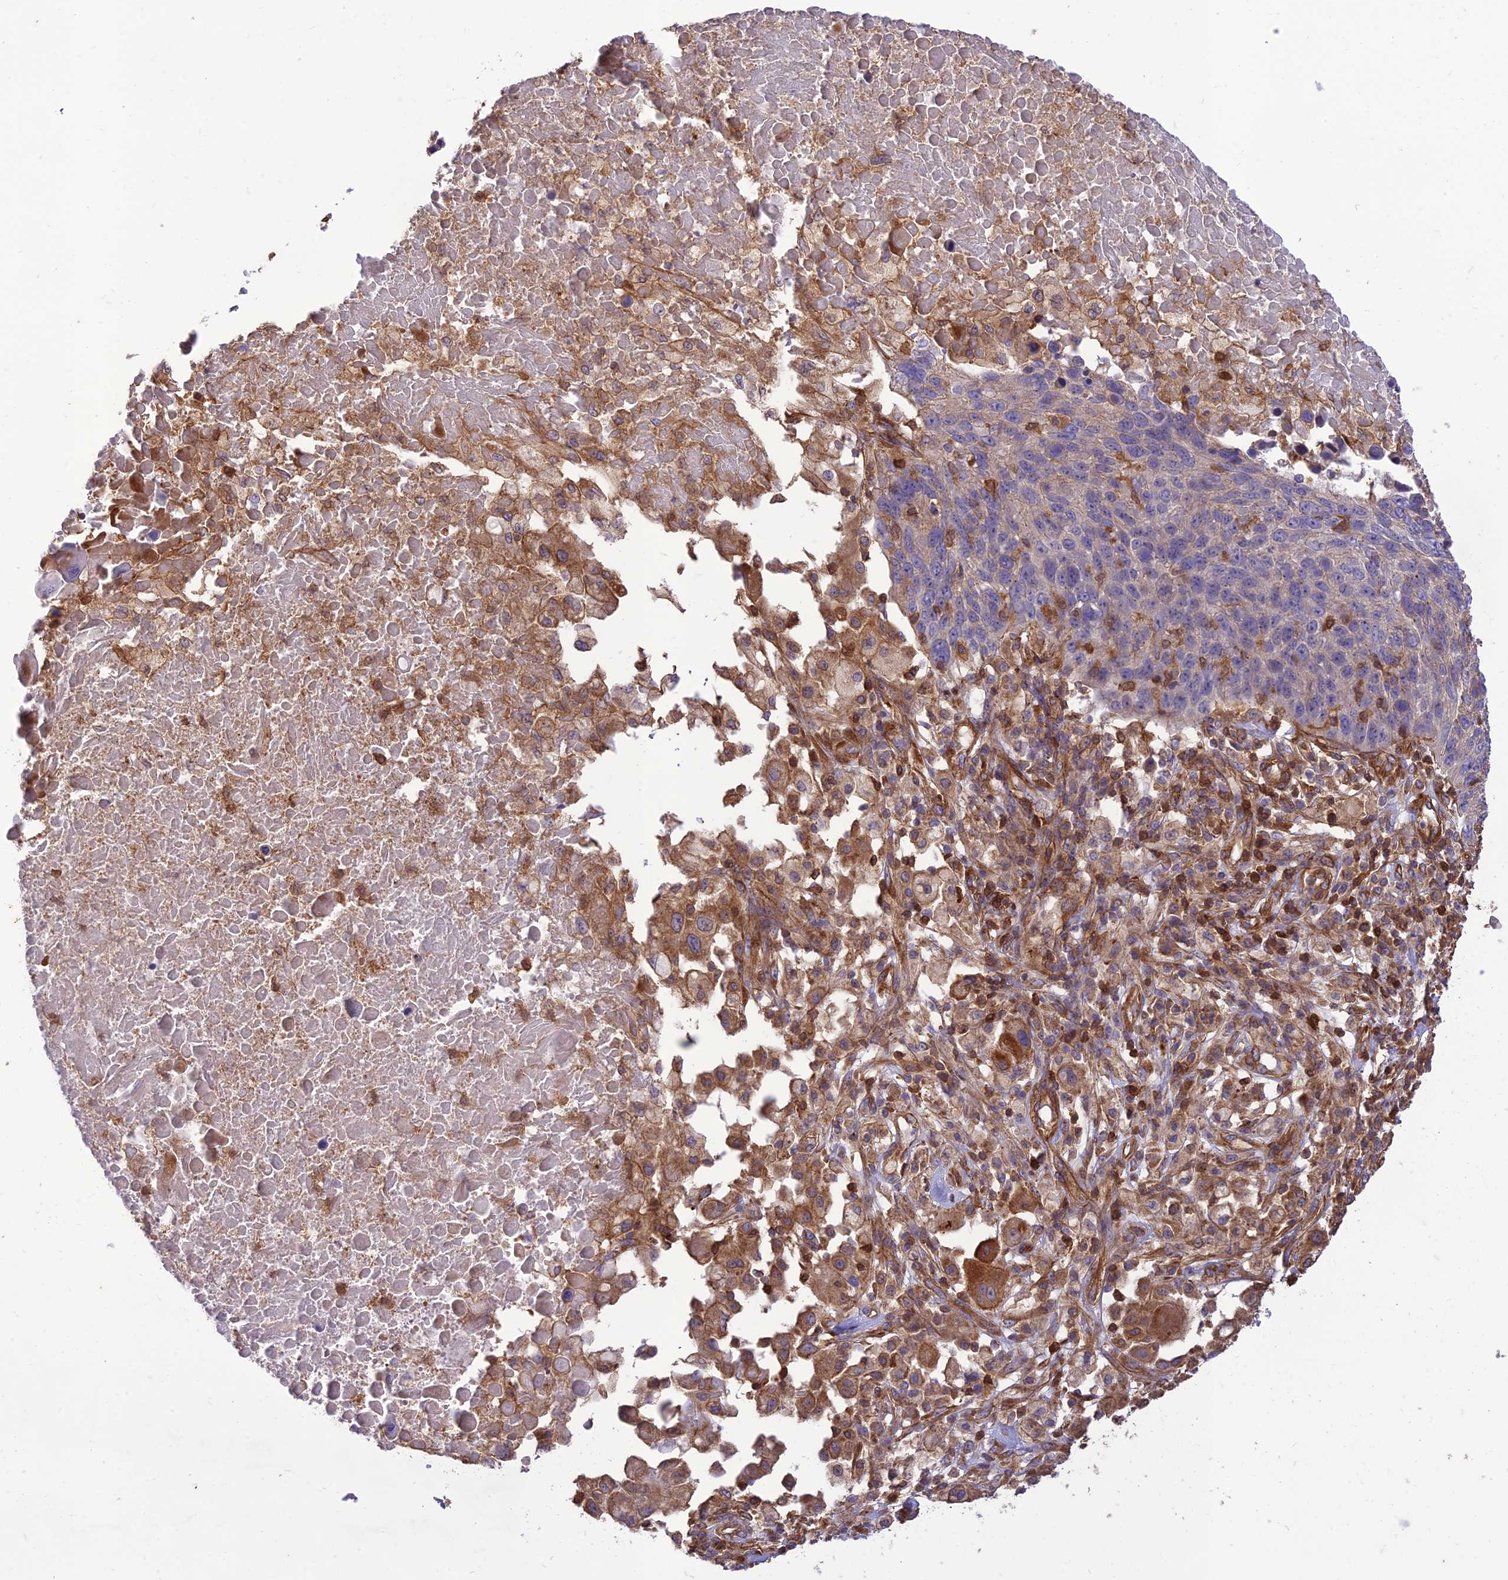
{"staining": {"intensity": "negative", "quantity": "none", "location": "none"}, "tissue": "lung cancer", "cell_type": "Tumor cells", "image_type": "cancer", "snomed": [{"axis": "morphology", "description": "Normal tissue, NOS"}, {"axis": "morphology", "description": "Squamous cell carcinoma, NOS"}, {"axis": "topography", "description": "Lymph node"}, {"axis": "topography", "description": "Lung"}], "caption": "Tumor cells are negative for protein expression in human lung squamous cell carcinoma.", "gene": "HPSE2", "patient": {"sex": "male", "age": 66}}